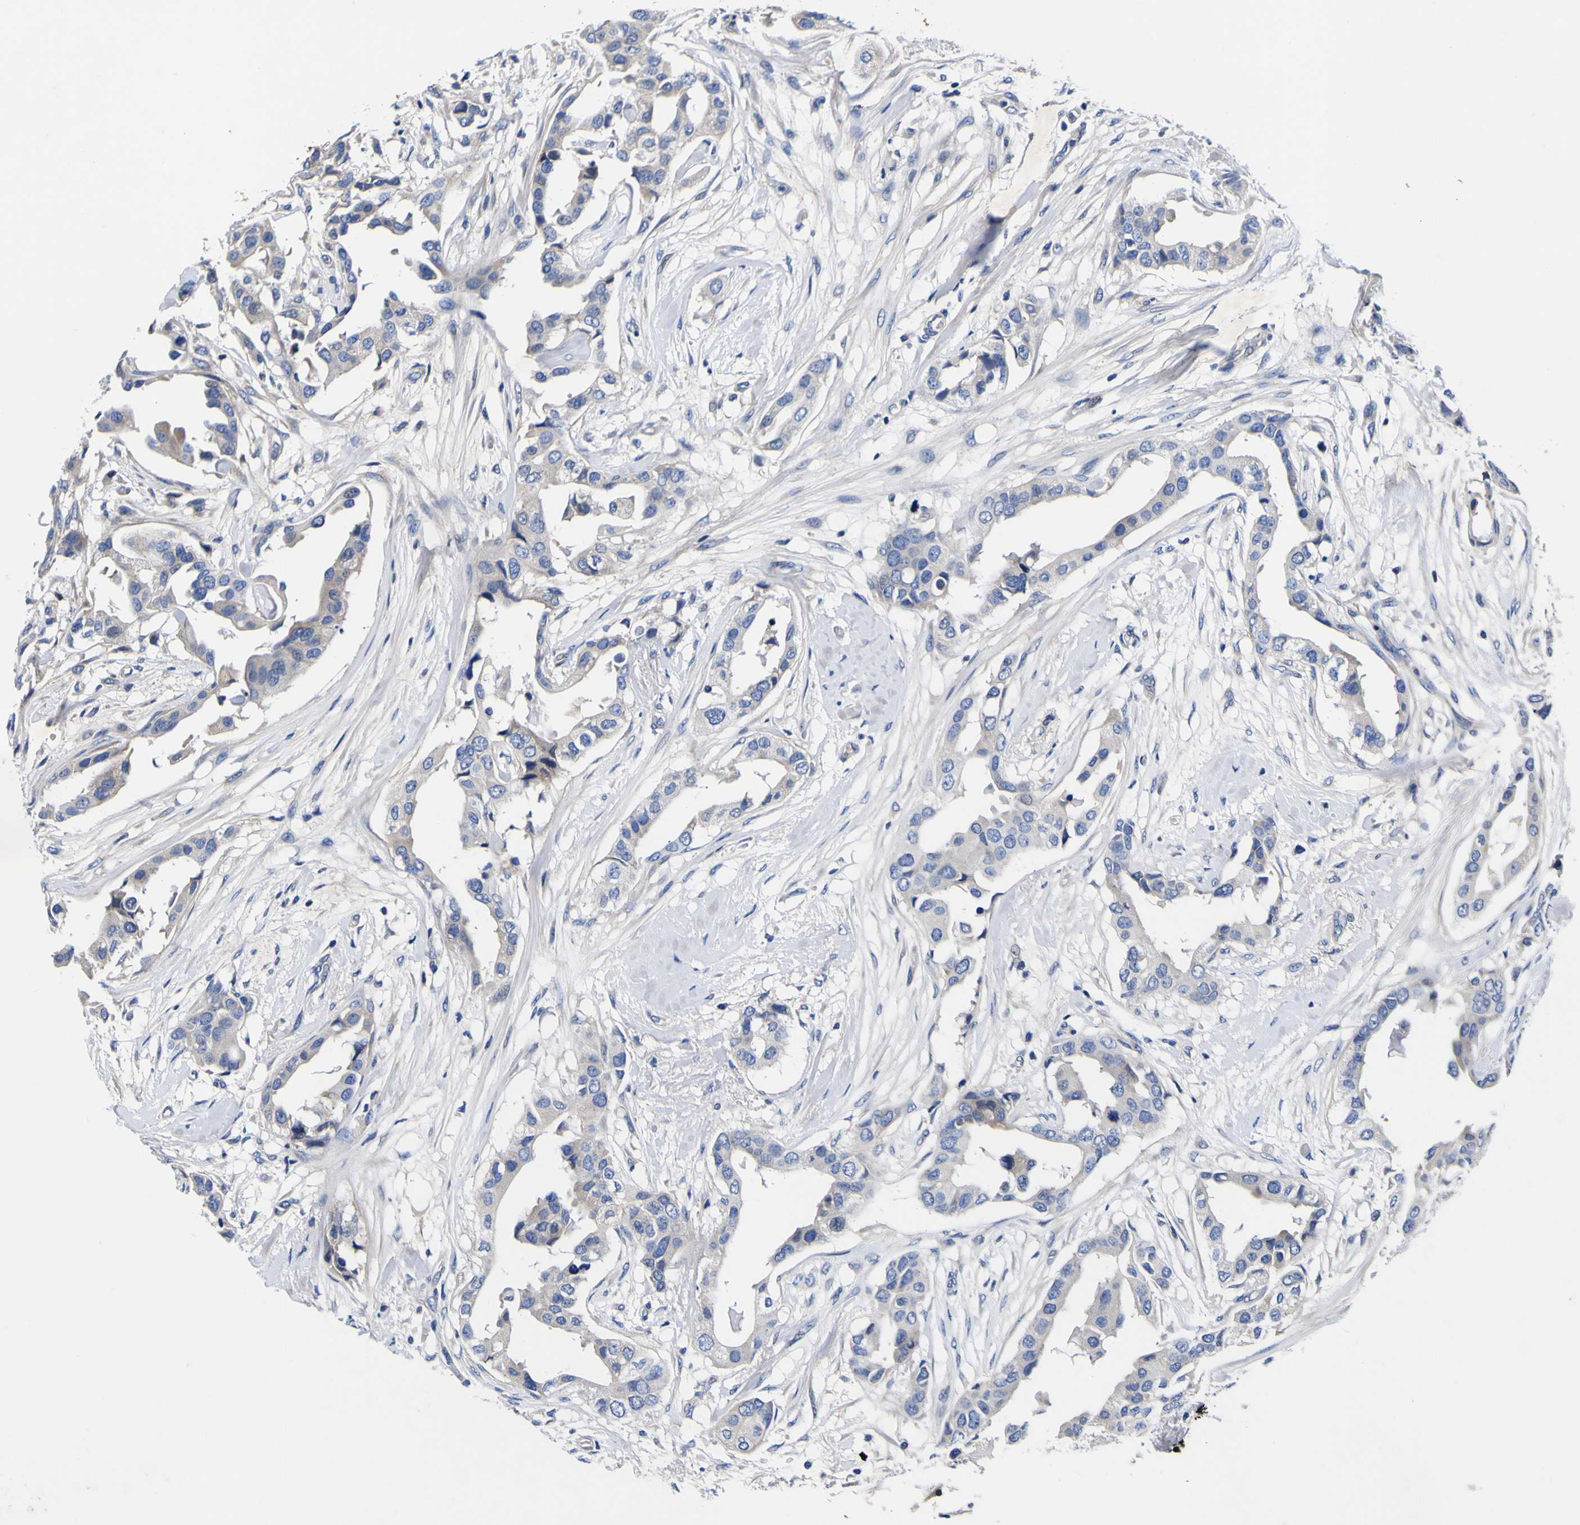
{"staining": {"intensity": "negative", "quantity": "none", "location": "none"}, "tissue": "breast cancer", "cell_type": "Tumor cells", "image_type": "cancer", "snomed": [{"axis": "morphology", "description": "Duct carcinoma"}, {"axis": "topography", "description": "Breast"}], "caption": "High magnification brightfield microscopy of invasive ductal carcinoma (breast) stained with DAB (3,3'-diaminobenzidine) (brown) and counterstained with hematoxylin (blue): tumor cells show no significant positivity. (Stains: DAB immunohistochemistry (IHC) with hematoxylin counter stain, Microscopy: brightfield microscopy at high magnification).", "gene": "VASN", "patient": {"sex": "female", "age": 40}}